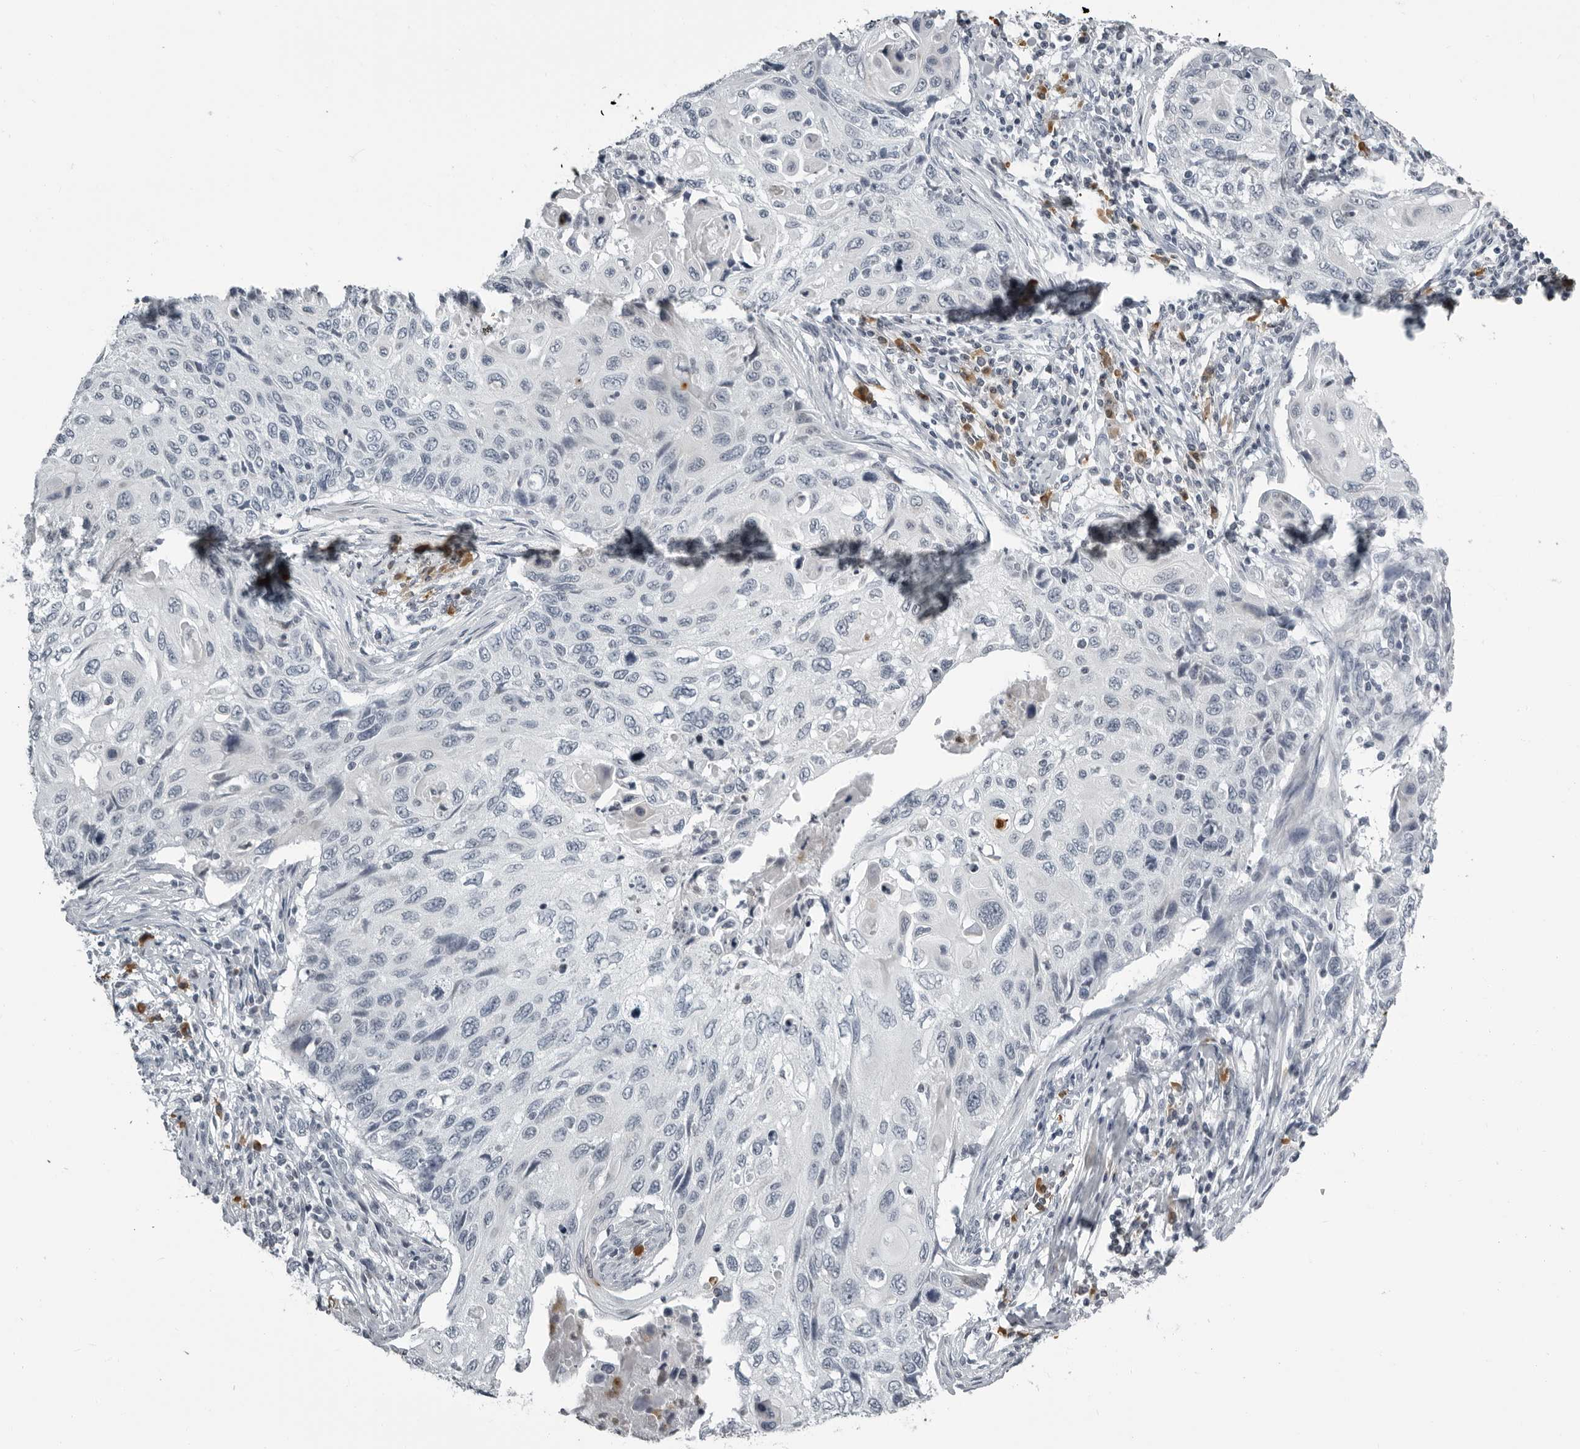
{"staining": {"intensity": "negative", "quantity": "none", "location": "none"}, "tissue": "cervical cancer", "cell_type": "Tumor cells", "image_type": "cancer", "snomed": [{"axis": "morphology", "description": "Squamous cell carcinoma, NOS"}, {"axis": "topography", "description": "Cervix"}], "caption": "Tumor cells show no significant positivity in cervical squamous cell carcinoma.", "gene": "RTCA", "patient": {"sex": "female", "age": 70}}